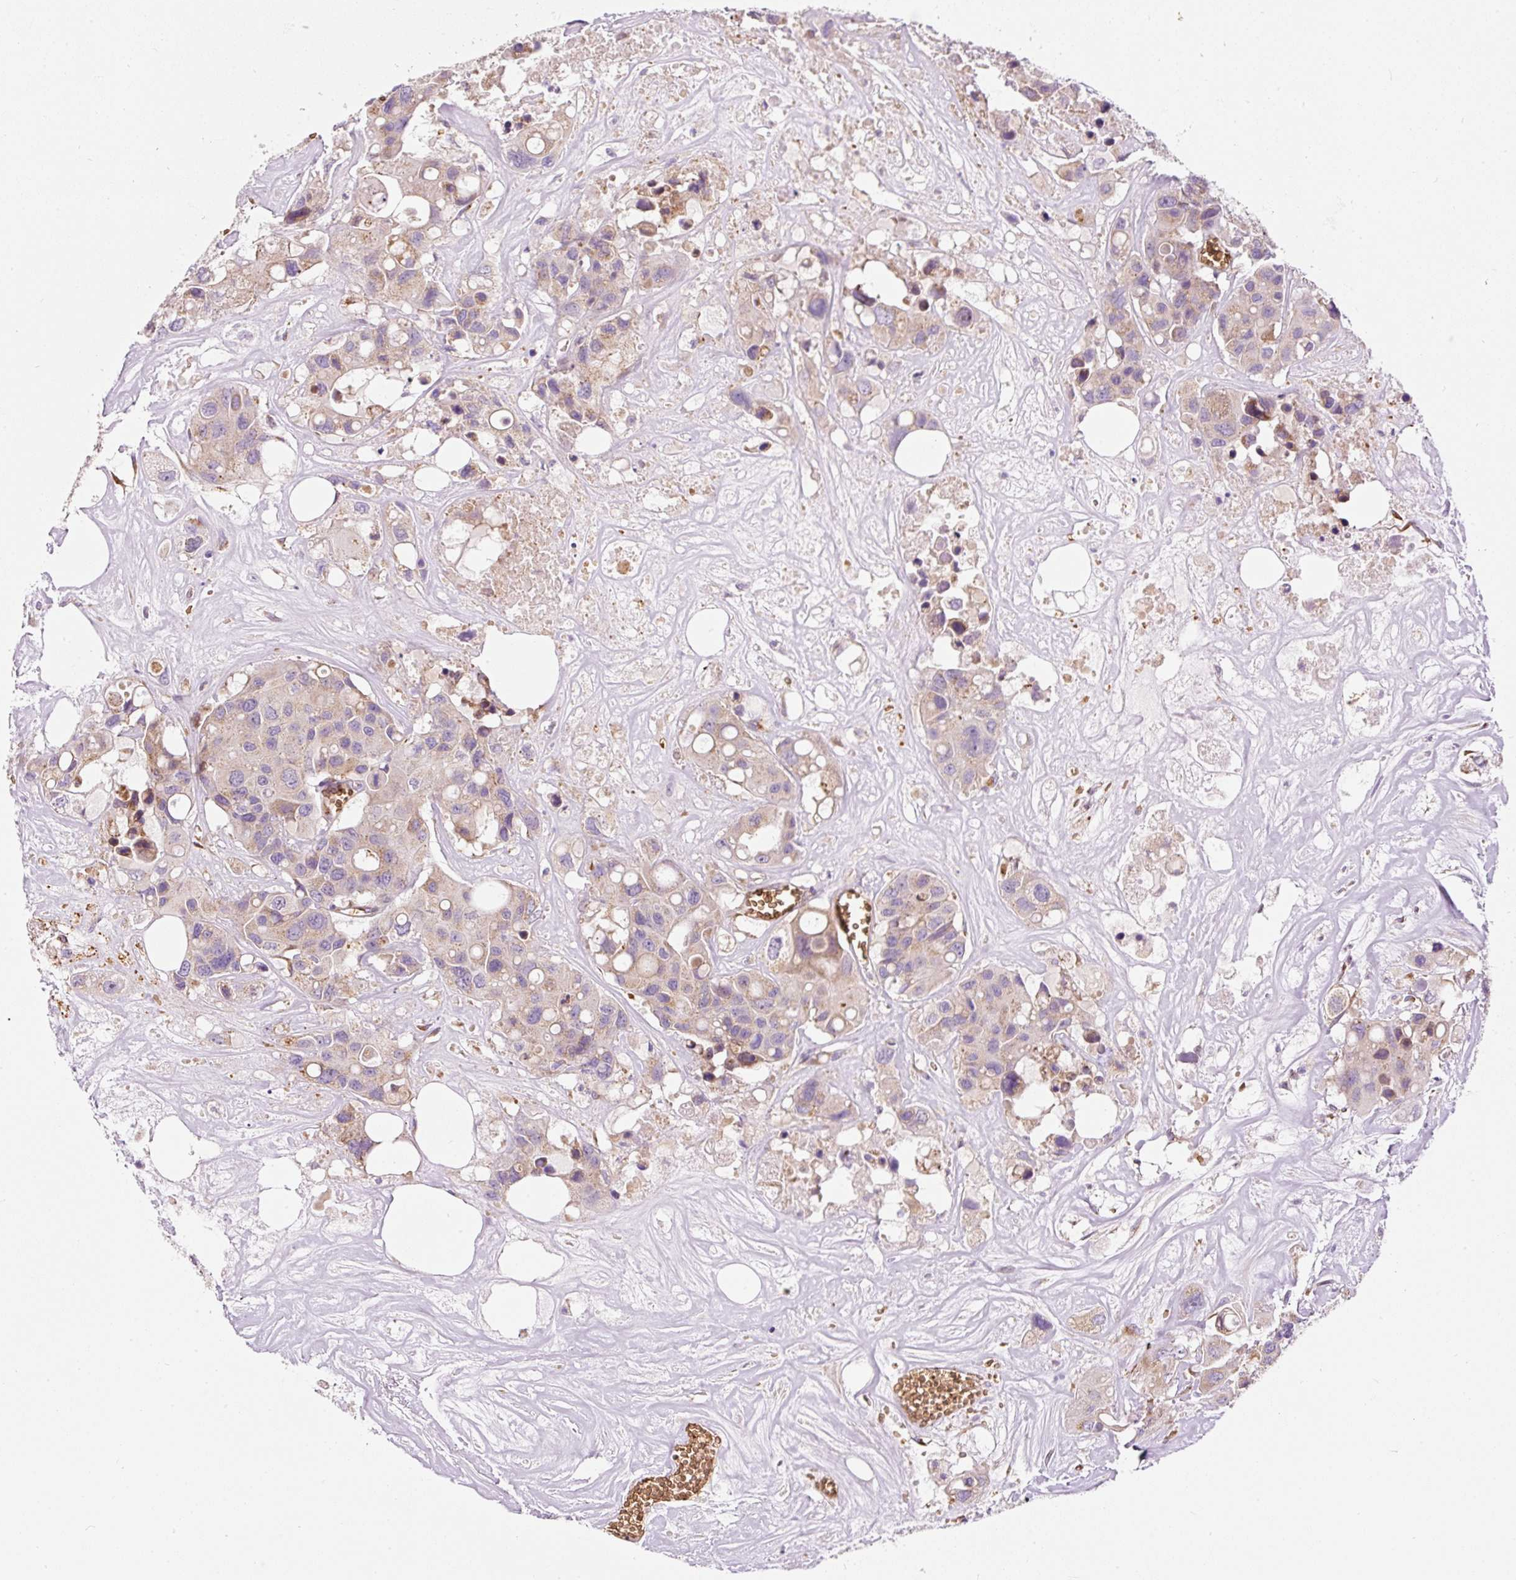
{"staining": {"intensity": "moderate", "quantity": "25%-75%", "location": "cytoplasmic/membranous"}, "tissue": "colorectal cancer", "cell_type": "Tumor cells", "image_type": "cancer", "snomed": [{"axis": "morphology", "description": "Adenocarcinoma, NOS"}, {"axis": "topography", "description": "Colon"}], "caption": "Colorectal cancer stained for a protein (brown) exhibits moderate cytoplasmic/membranous positive positivity in approximately 25%-75% of tumor cells.", "gene": "PRRC2A", "patient": {"sex": "male", "age": 77}}